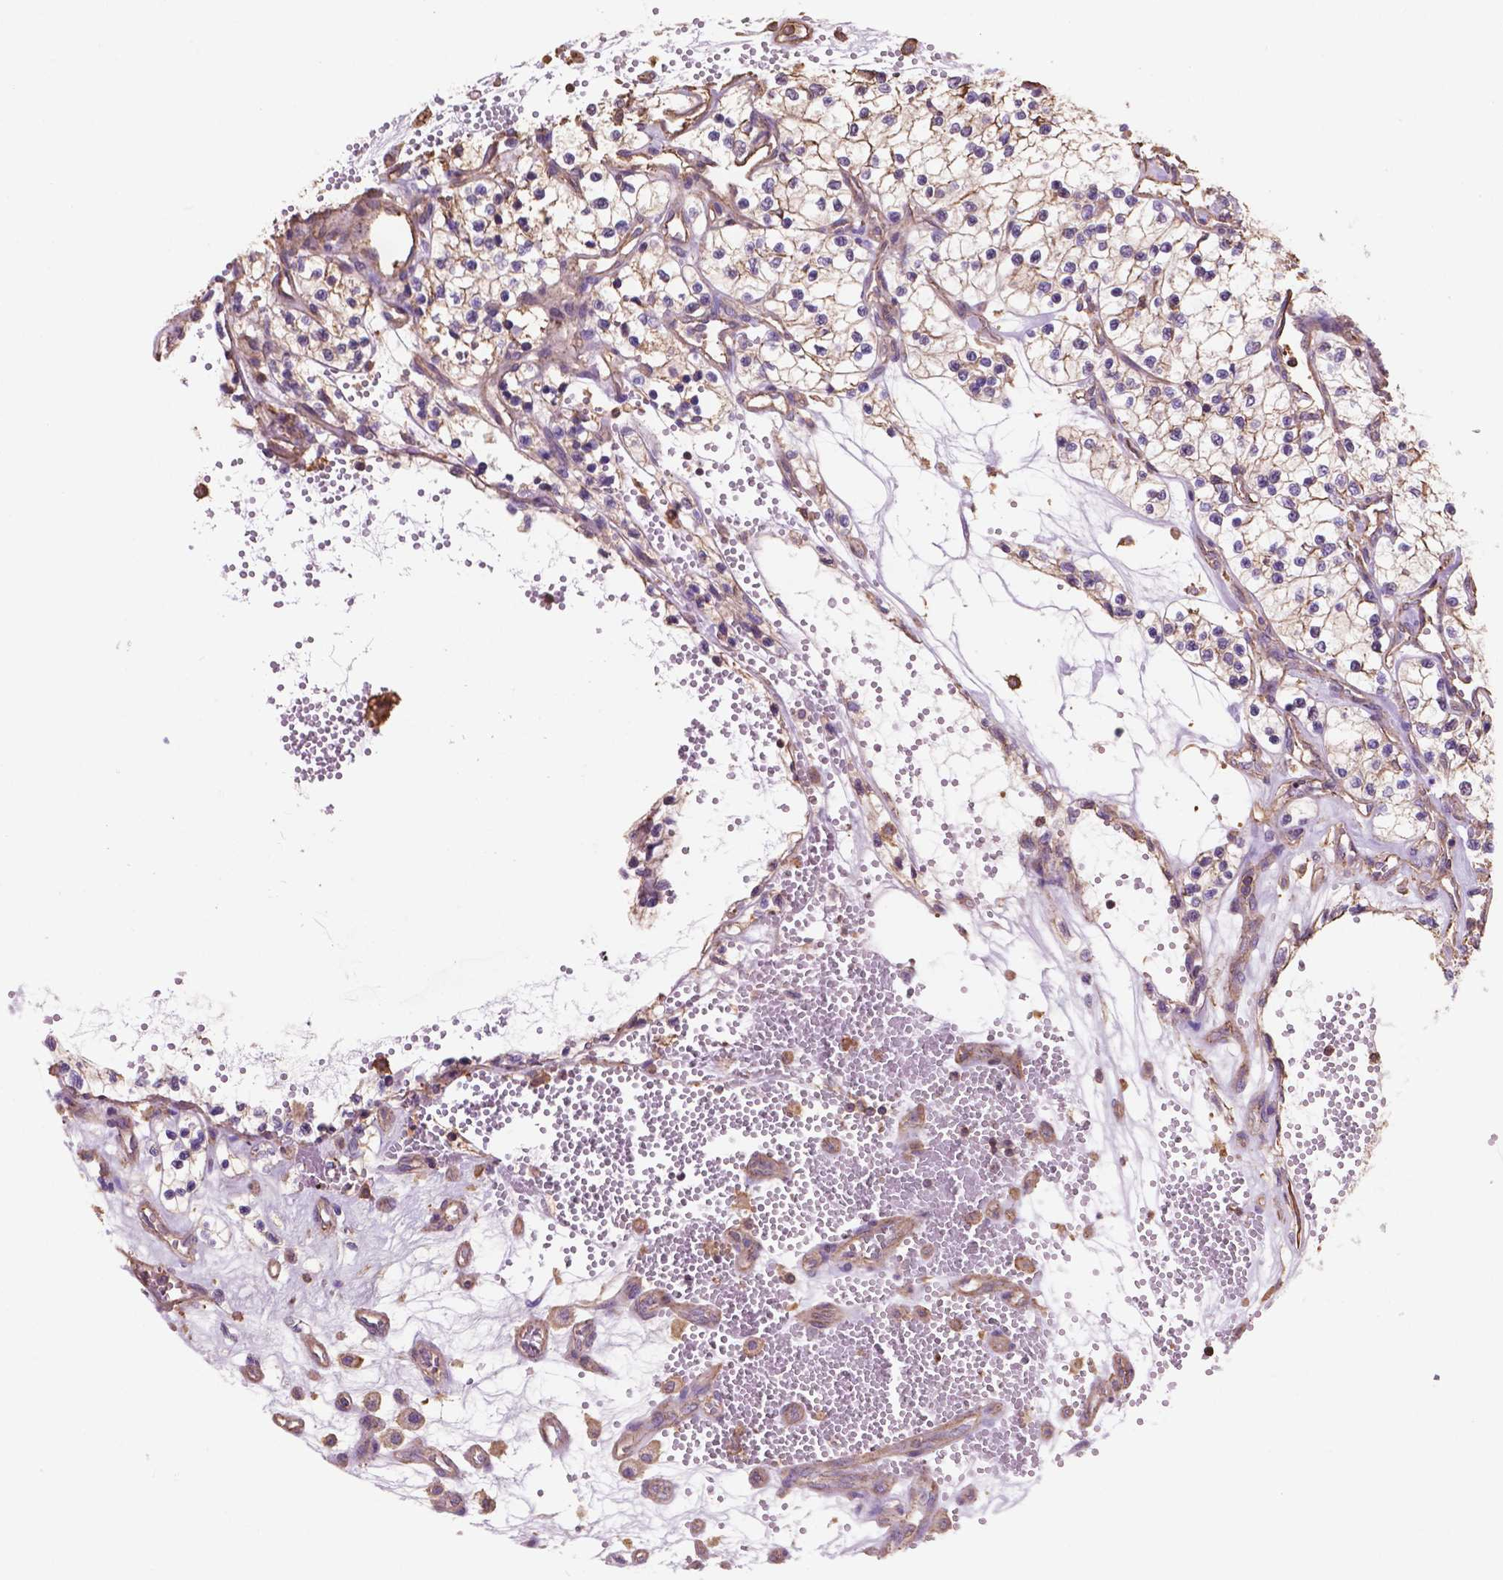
{"staining": {"intensity": "negative", "quantity": "none", "location": "none"}, "tissue": "renal cancer", "cell_type": "Tumor cells", "image_type": "cancer", "snomed": [{"axis": "morphology", "description": "Adenocarcinoma, NOS"}, {"axis": "topography", "description": "Kidney"}], "caption": "An IHC image of adenocarcinoma (renal) is shown. There is no staining in tumor cells of adenocarcinoma (renal).", "gene": "NIPA2", "patient": {"sex": "female", "age": 69}}